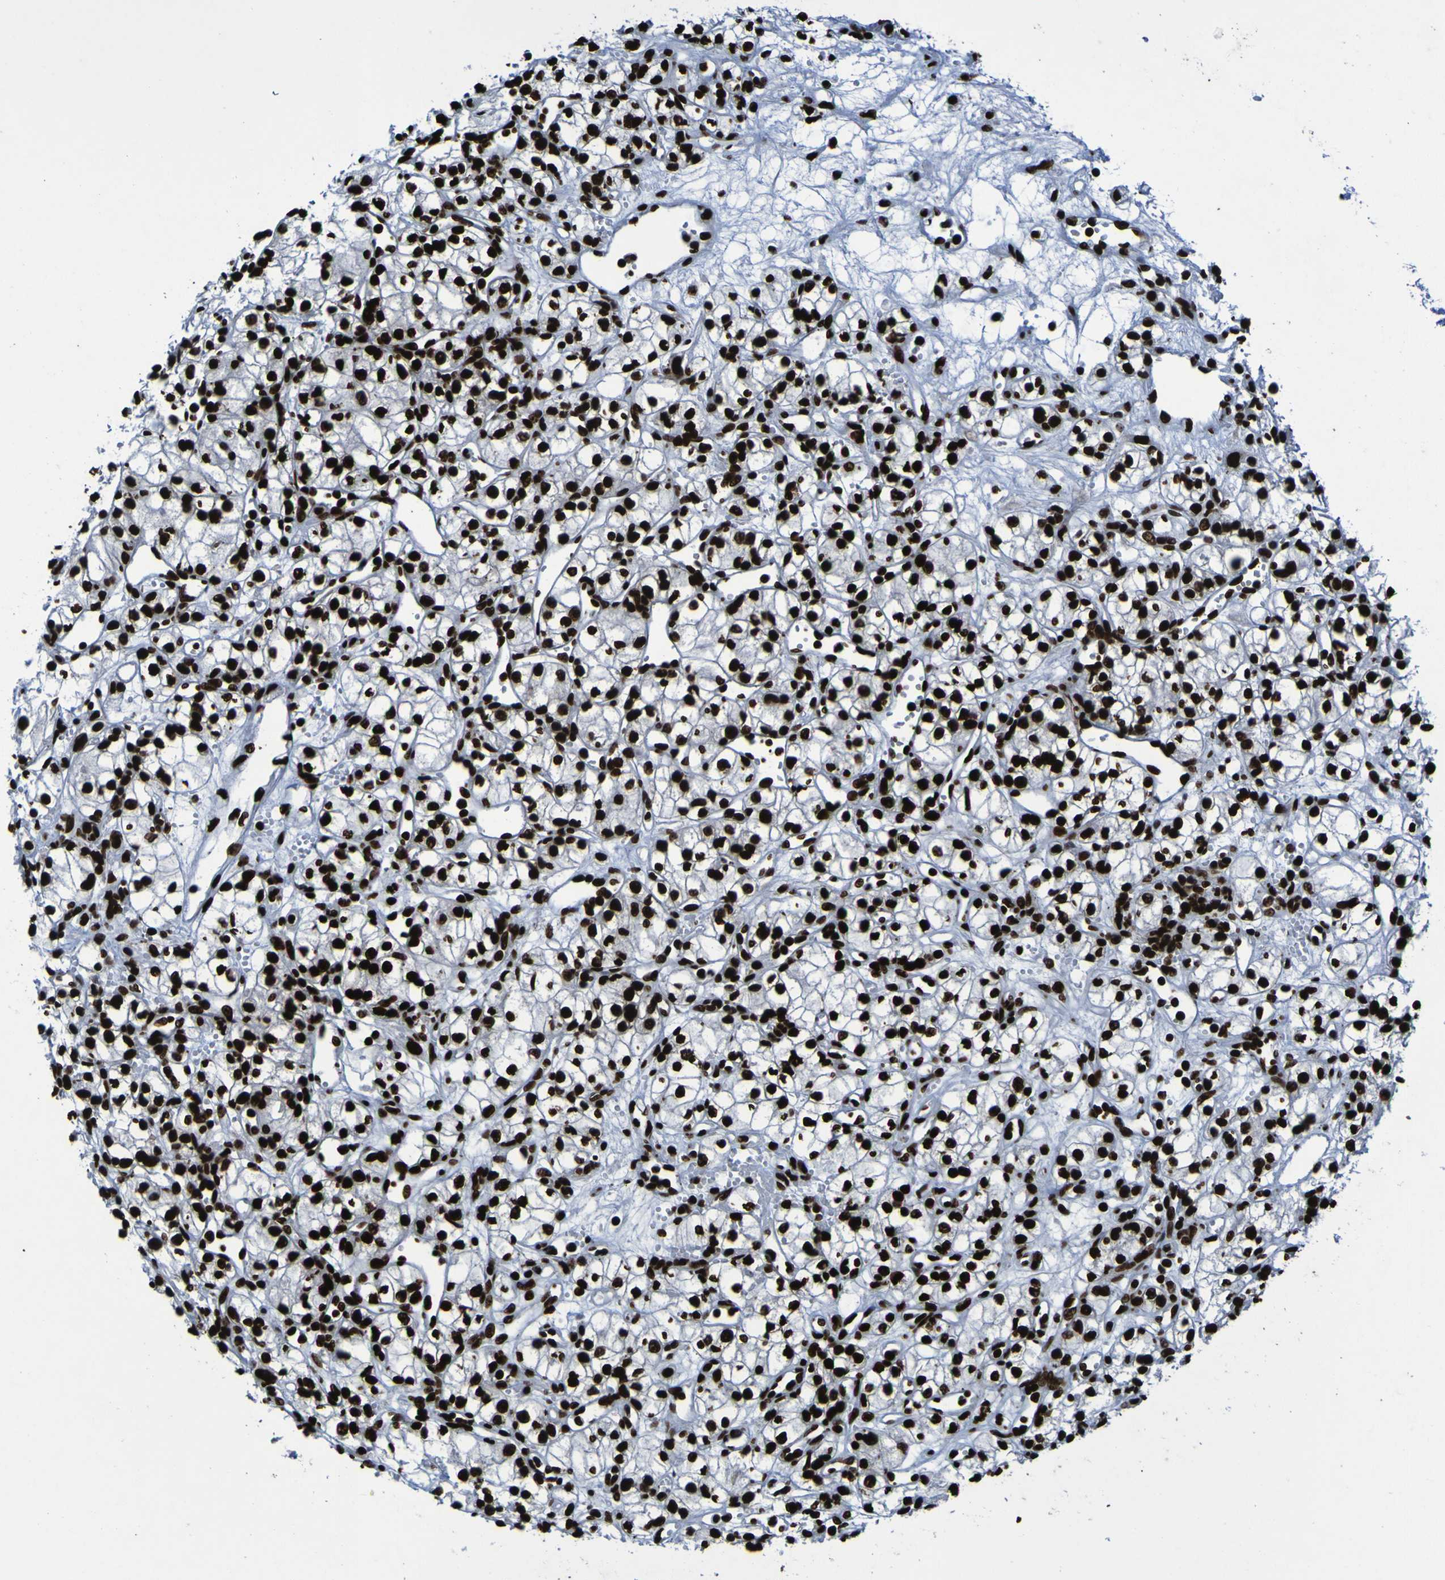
{"staining": {"intensity": "strong", "quantity": ">75%", "location": "nuclear"}, "tissue": "renal cancer", "cell_type": "Tumor cells", "image_type": "cancer", "snomed": [{"axis": "morphology", "description": "Normal tissue, NOS"}, {"axis": "morphology", "description": "Adenocarcinoma, NOS"}, {"axis": "topography", "description": "Kidney"}], "caption": "Protein staining by immunohistochemistry exhibits strong nuclear expression in approximately >75% of tumor cells in renal cancer (adenocarcinoma). (Brightfield microscopy of DAB IHC at high magnification).", "gene": "NPM1", "patient": {"sex": "male", "age": 59}}